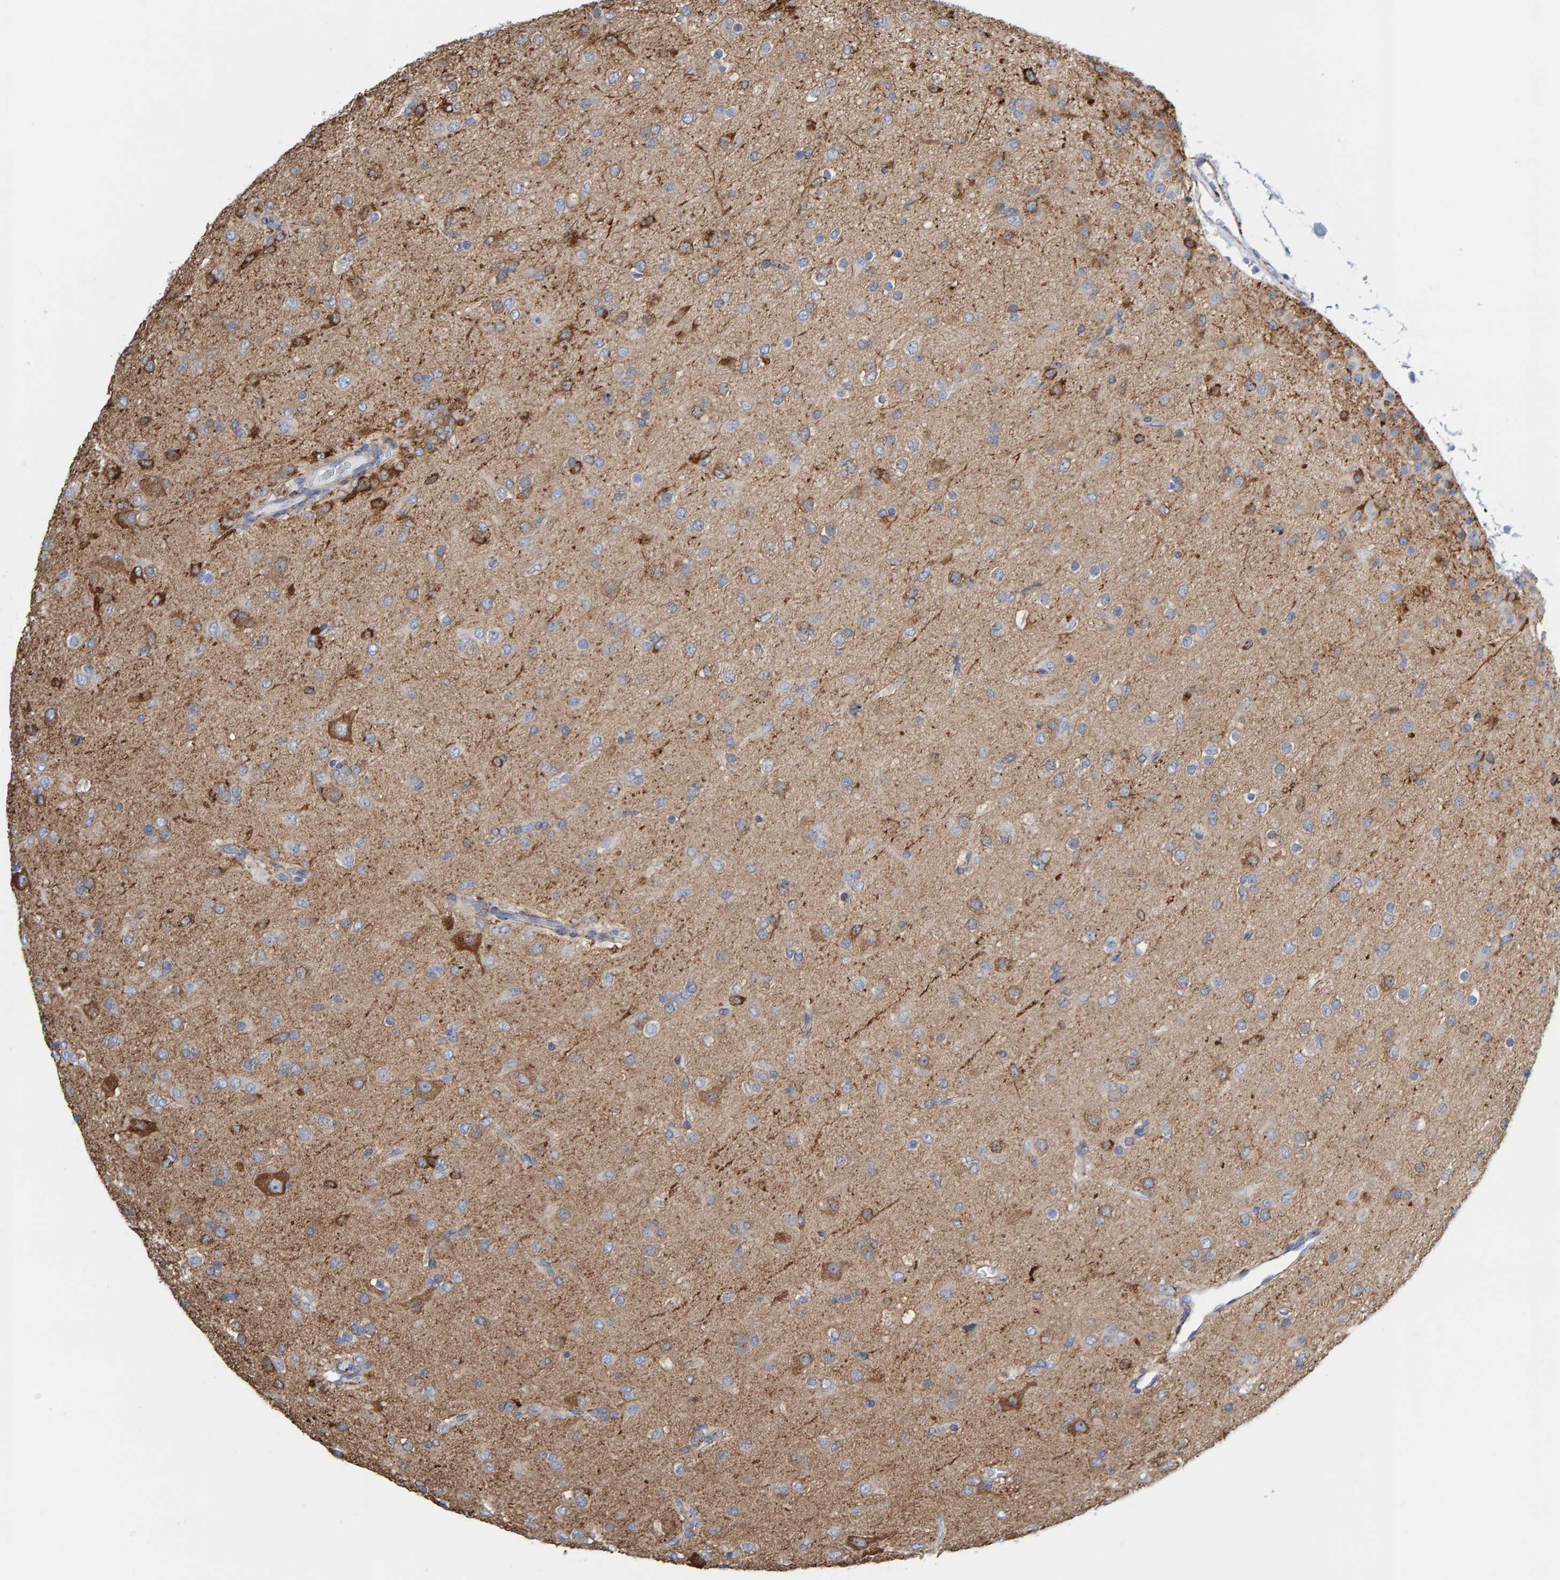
{"staining": {"intensity": "moderate", "quantity": "<25%", "location": "cytoplasmic/membranous"}, "tissue": "glioma", "cell_type": "Tumor cells", "image_type": "cancer", "snomed": [{"axis": "morphology", "description": "Glioma, malignant, Low grade"}, {"axis": "topography", "description": "Brain"}], "caption": "Protein expression analysis of malignant glioma (low-grade) exhibits moderate cytoplasmic/membranous positivity in about <25% of tumor cells.", "gene": "MAP1B", "patient": {"sex": "male", "age": 65}}